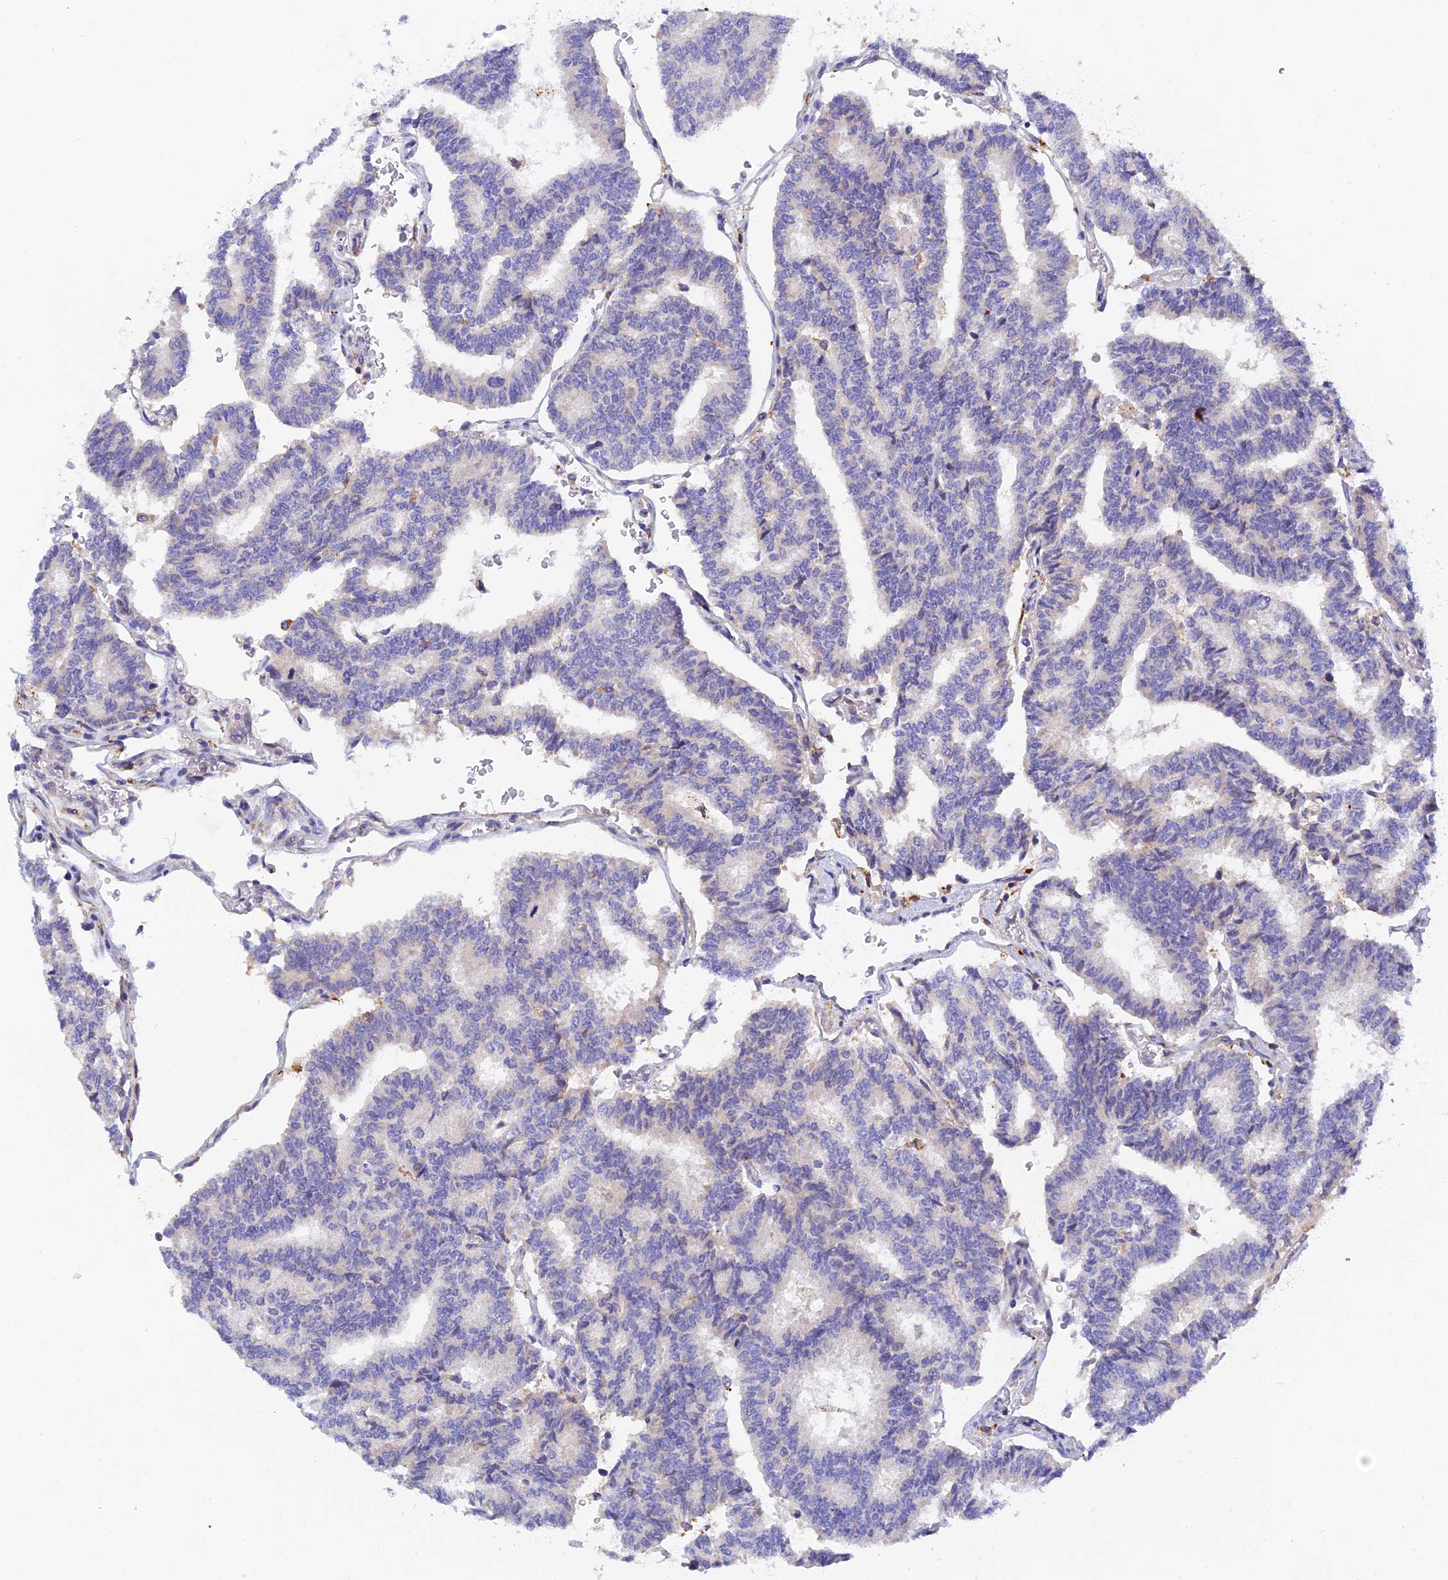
{"staining": {"intensity": "negative", "quantity": "none", "location": "none"}, "tissue": "thyroid cancer", "cell_type": "Tumor cells", "image_type": "cancer", "snomed": [{"axis": "morphology", "description": "Papillary adenocarcinoma, NOS"}, {"axis": "topography", "description": "Thyroid gland"}], "caption": "DAB (3,3'-diaminobenzidine) immunohistochemical staining of human thyroid cancer reveals no significant expression in tumor cells.", "gene": "RPGRIP1L", "patient": {"sex": "female", "age": 35}}